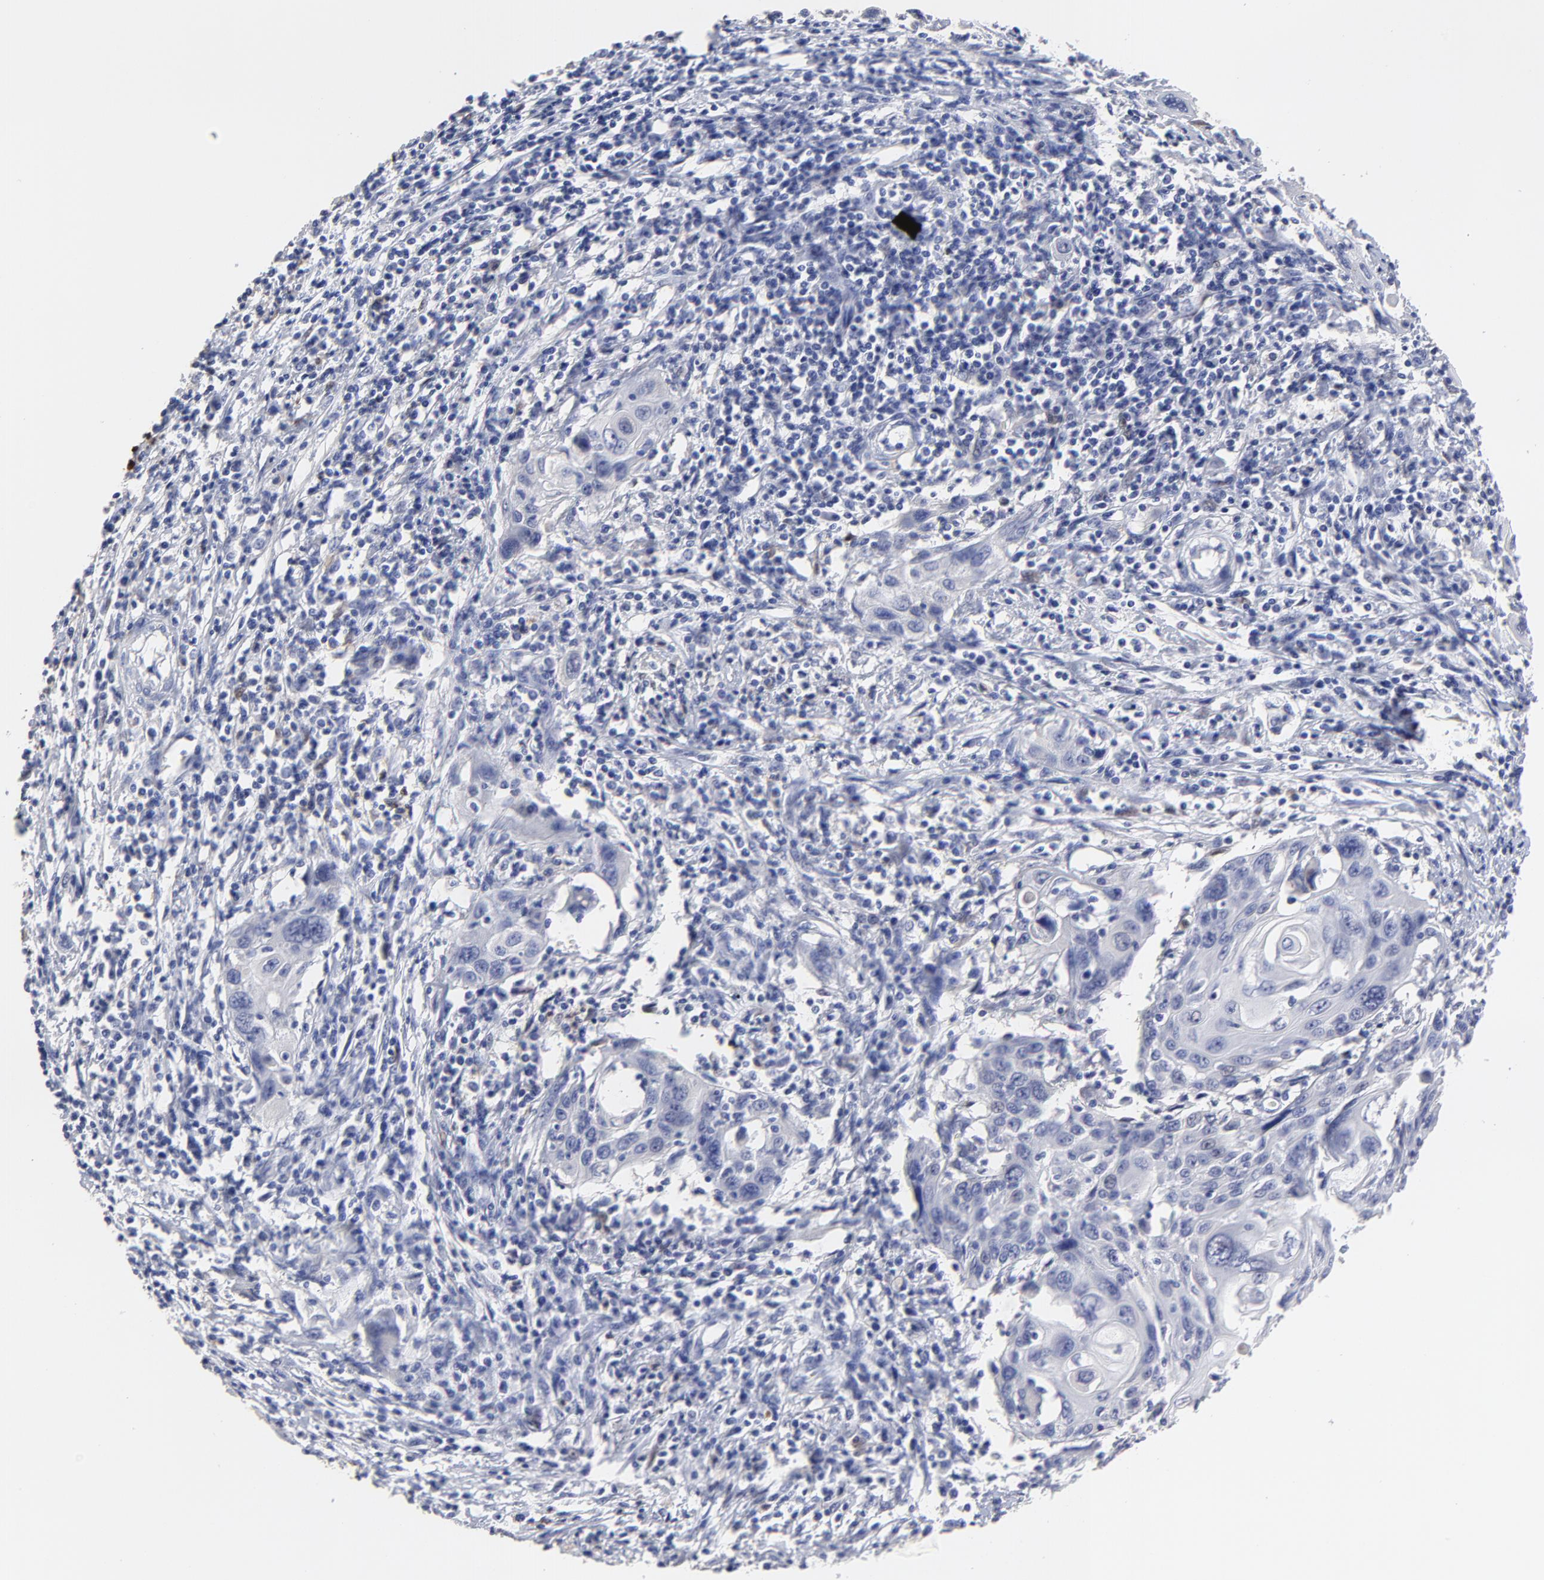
{"staining": {"intensity": "negative", "quantity": "none", "location": "none"}, "tissue": "cervical cancer", "cell_type": "Tumor cells", "image_type": "cancer", "snomed": [{"axis": "morphology", "description": "Squamous cell carcinoma, NOS"}, {"axis": "topography", "description": "Cervix"}], "caption": "Immunohistochemical staining of human cervical cancer demonstrates no significant staining in tumor cells. Brightfield microscopy of IHC stained with DAB (brown) and hematoxylin (blue), captured at high magnification.", "gene": "SMARCA1", "patient": {"sex": "female", "age": 54}}